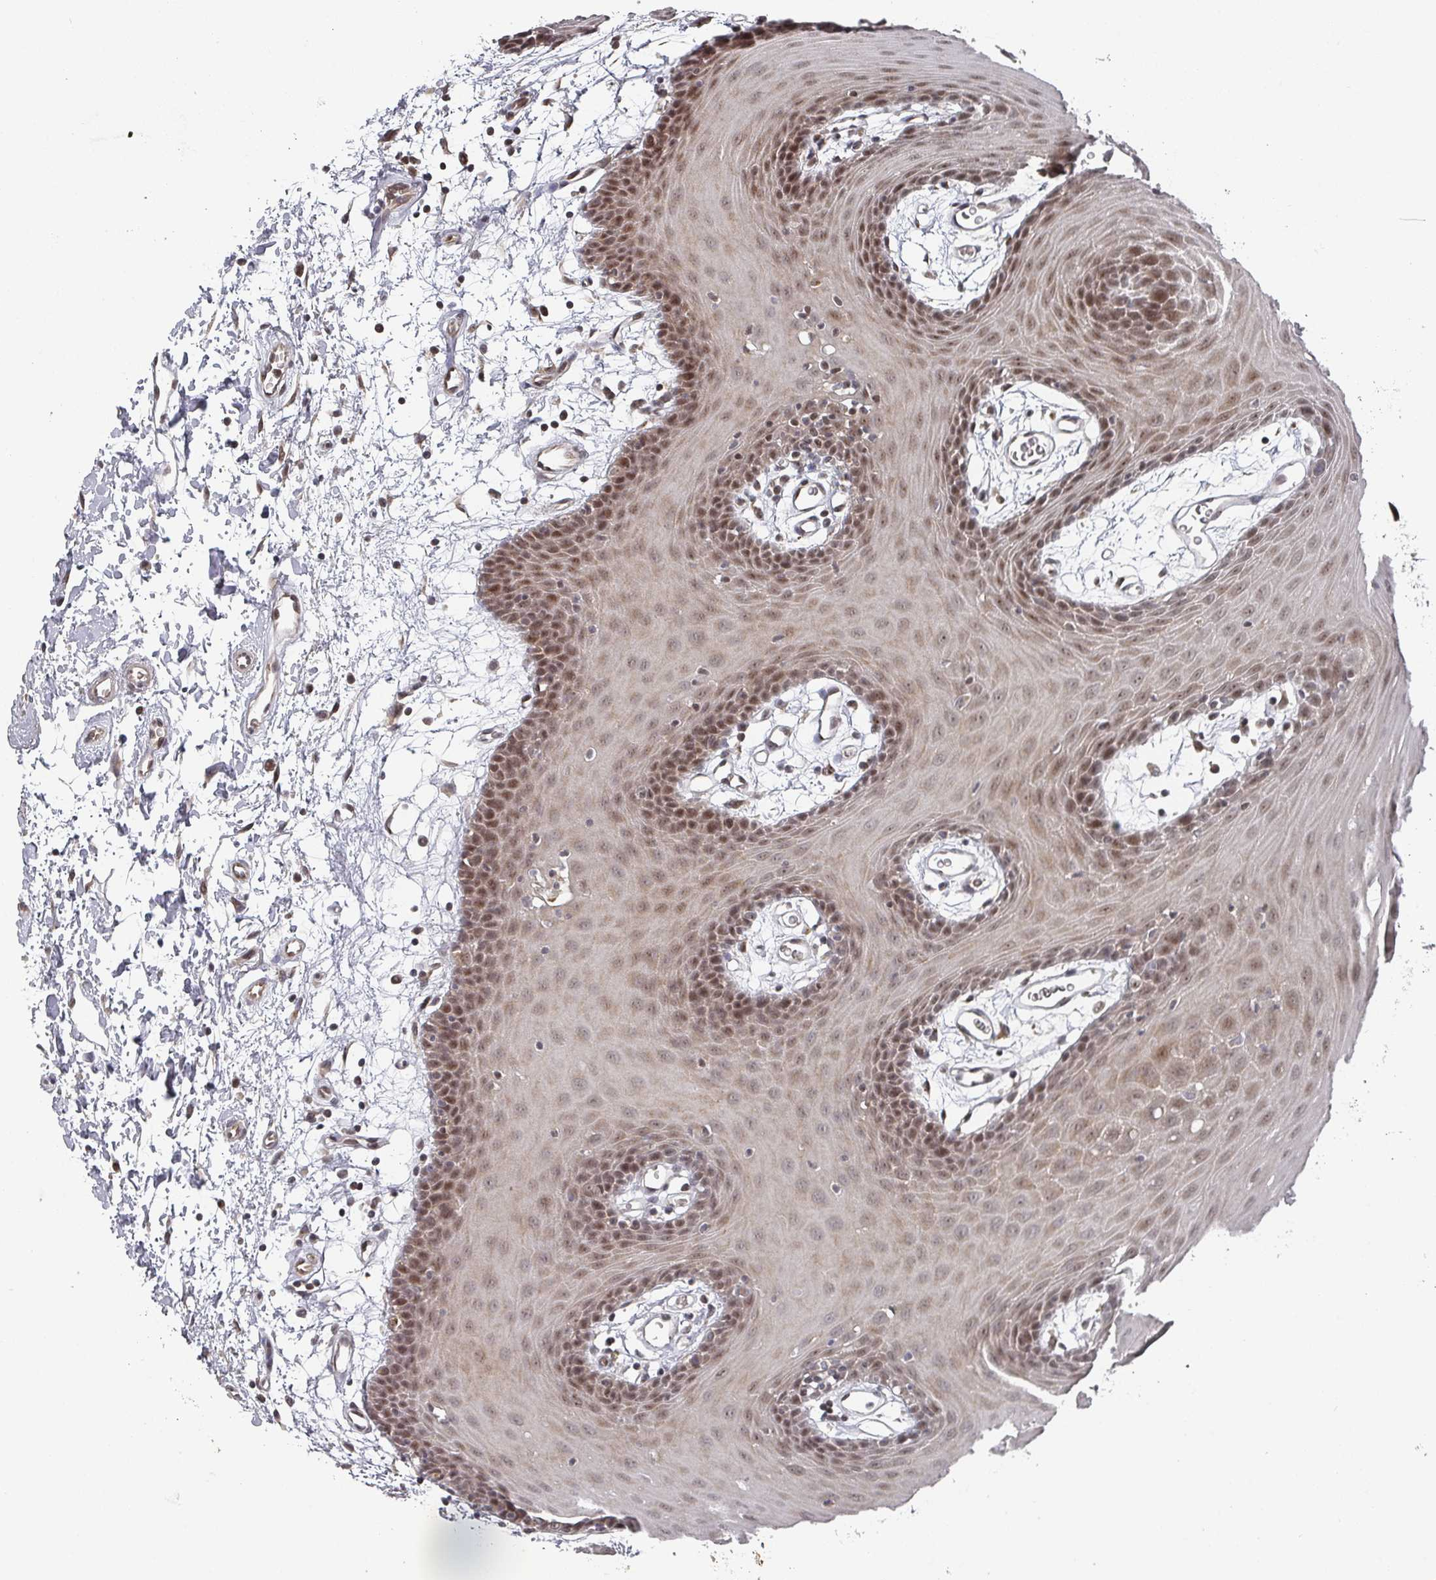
{"staining": {"intensity": "moderate", "quantity": "25%-75%", "location": "nuclear"}, "tissue": "oral mucosa", "cell_type": "Squamous epithelial cells", "image_type": "normal", "snomed": [{"axis": "morphology", "description": "Normal tissue, NOS"}, {"axis": "topography", "description": "Skeletal muscle"}, {"axis": "topography", "description": "Oral tissue"}, {"axis": "topography", "description": "Salivary gland"}, {"axis": "topography", "description": "Peripheral nerve tissue"}], "caption": "IHC staining of normal oral mucosa, which exhibits medium levels of moderate nuclear expression in about 25%-75% of squamous epithelial cells indicating moderate nuclear protein expression. The staining was performed using DAB (brown) for protein detection and nuclei were counterstained in hematoxylin (blue).", "gene": "KIF1C", "patient": {"sex": "male", "age": 54}}